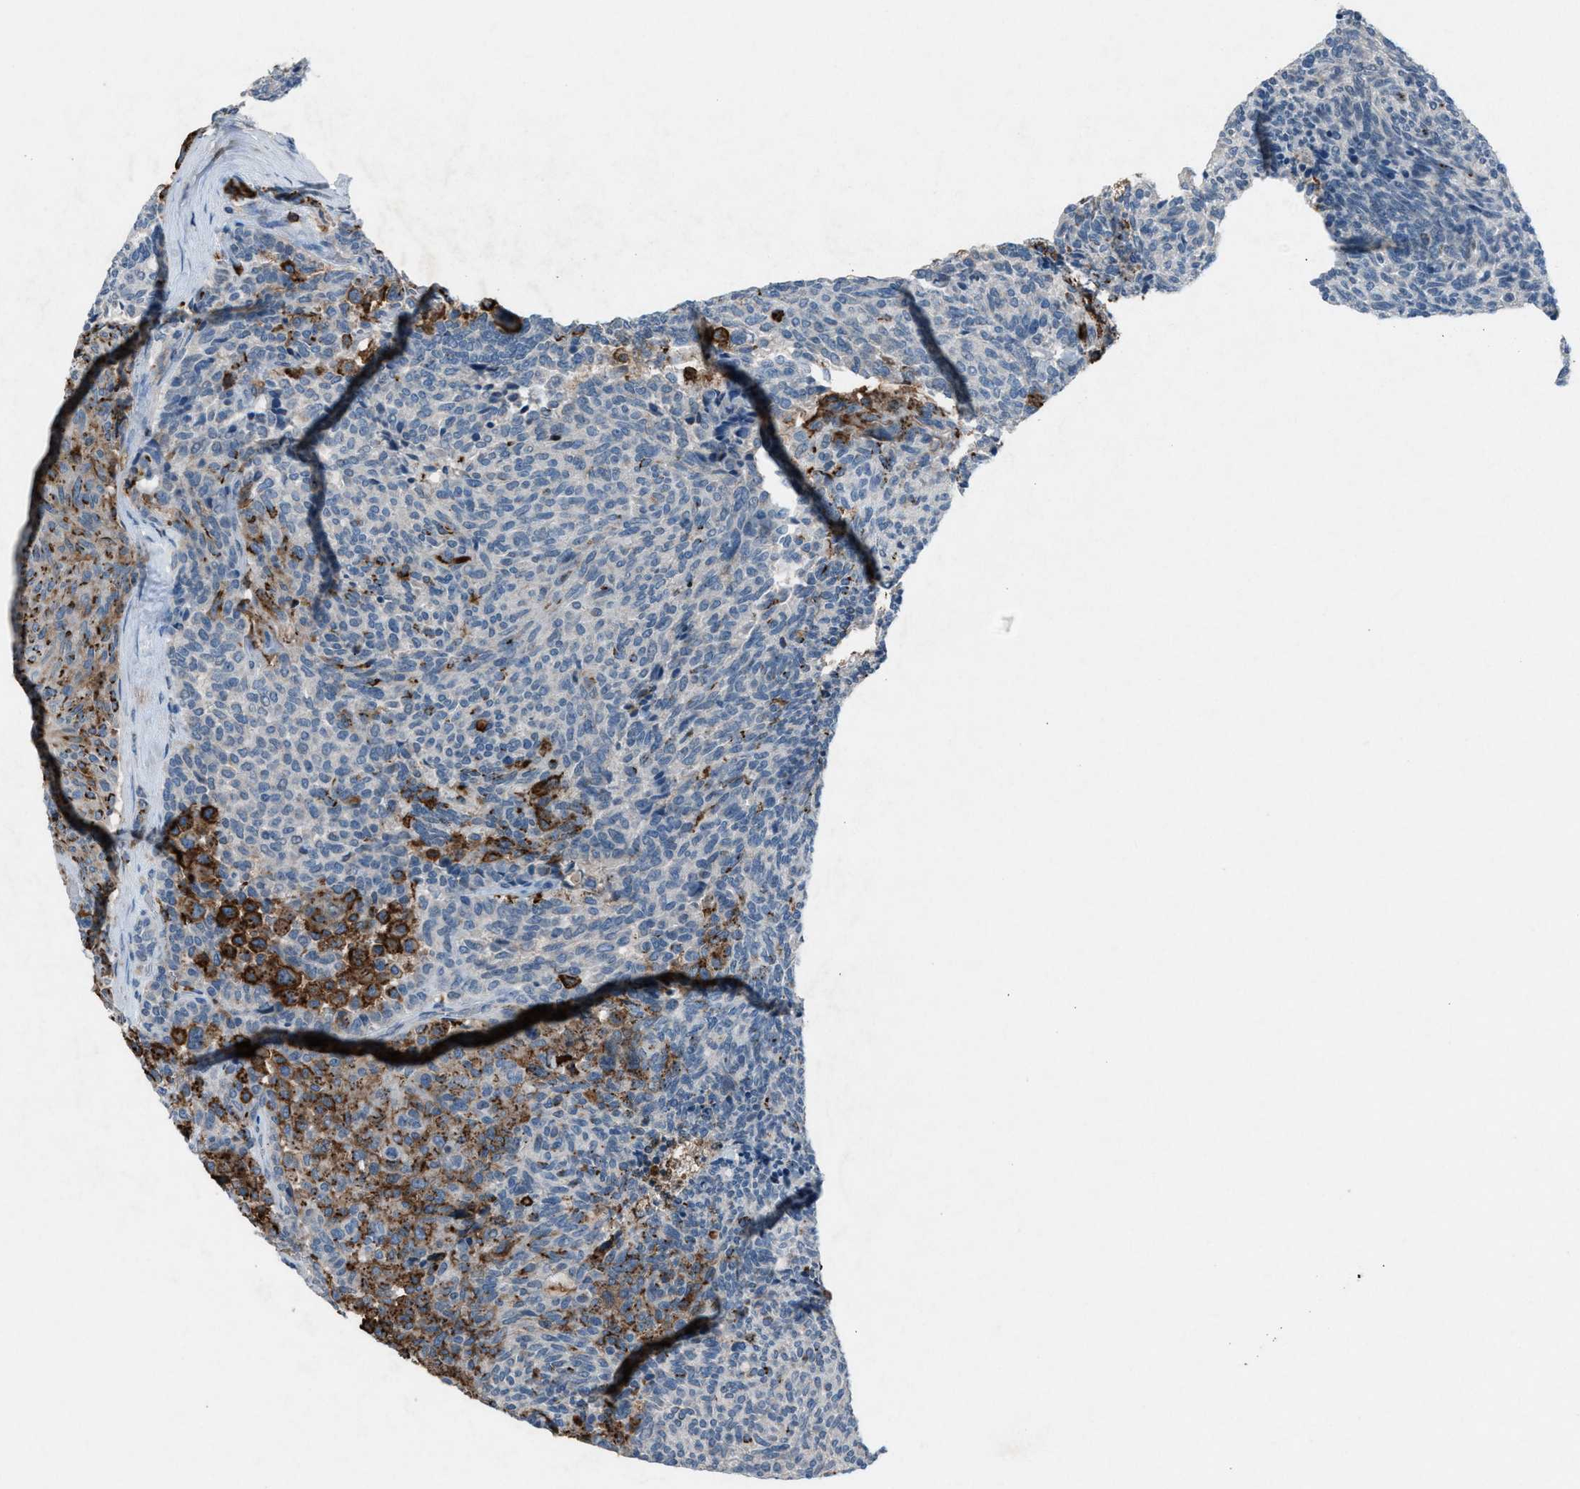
{"staining": {"intensity": "moderate", "quantity": "<25%", "location": "cytoplasmic/membranous"}, "tissue": "carcinoid", "cell_type": "Tumor cells", "image_type": "cancer", "snomed": [{"axis": "morphology", "description": "Carcinoid, malignant, NOS"}, {"axis": "topography", "description": "Pancreas"}], "caption": "DAB immunohistochemical staining of human carcinoid shows moderate cytoplasmic/membranous protein positivity in approximately <25% of tumor cells.", "gene": "FCER1G", "patient": {"sex": "female", "age": 54}}